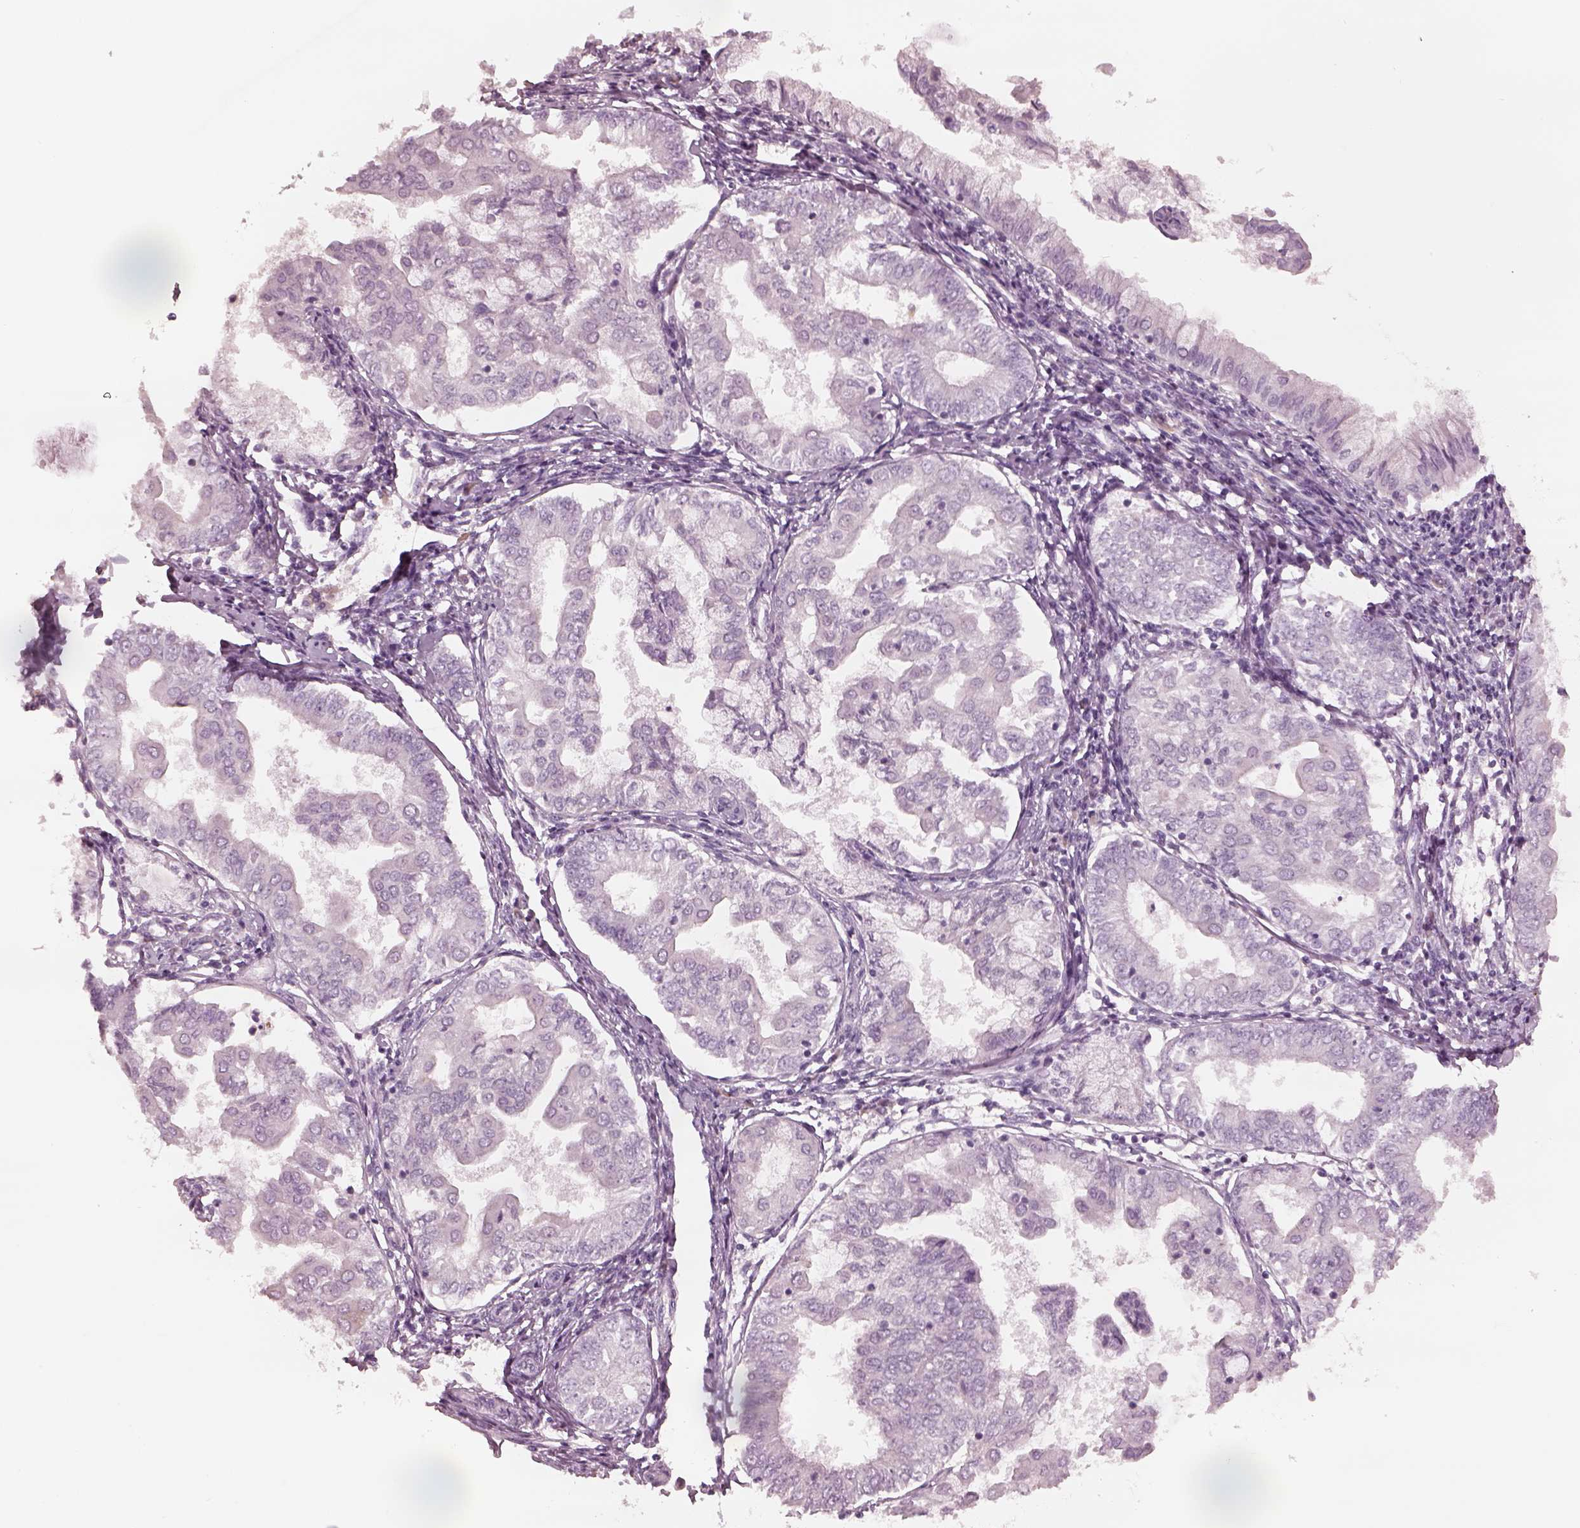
{"staining": {"intensity": "negative", "quantity": "none", "location": "none"}, "tissue": "endometrial cancer", "cell_type": "Tumor cells", "image_type": "cancer", "snomed": [{"axis": "morphology", "description": "Adenocarcinoma, NOS"}, {"axis": "topography", "description": "Endometrium"}], "caption": "Histopathology image shows no significant protein expression in tumor cells of adenocarcinoma (endometrial). (Stains: DAB (3,3'-diaminobenzidine) IHC with hematoxylin counter stain, Microscopy: brightfield microscopy at high magnification).", "gene": "MIA", "patient": {"sex": "female", "age": 68}}